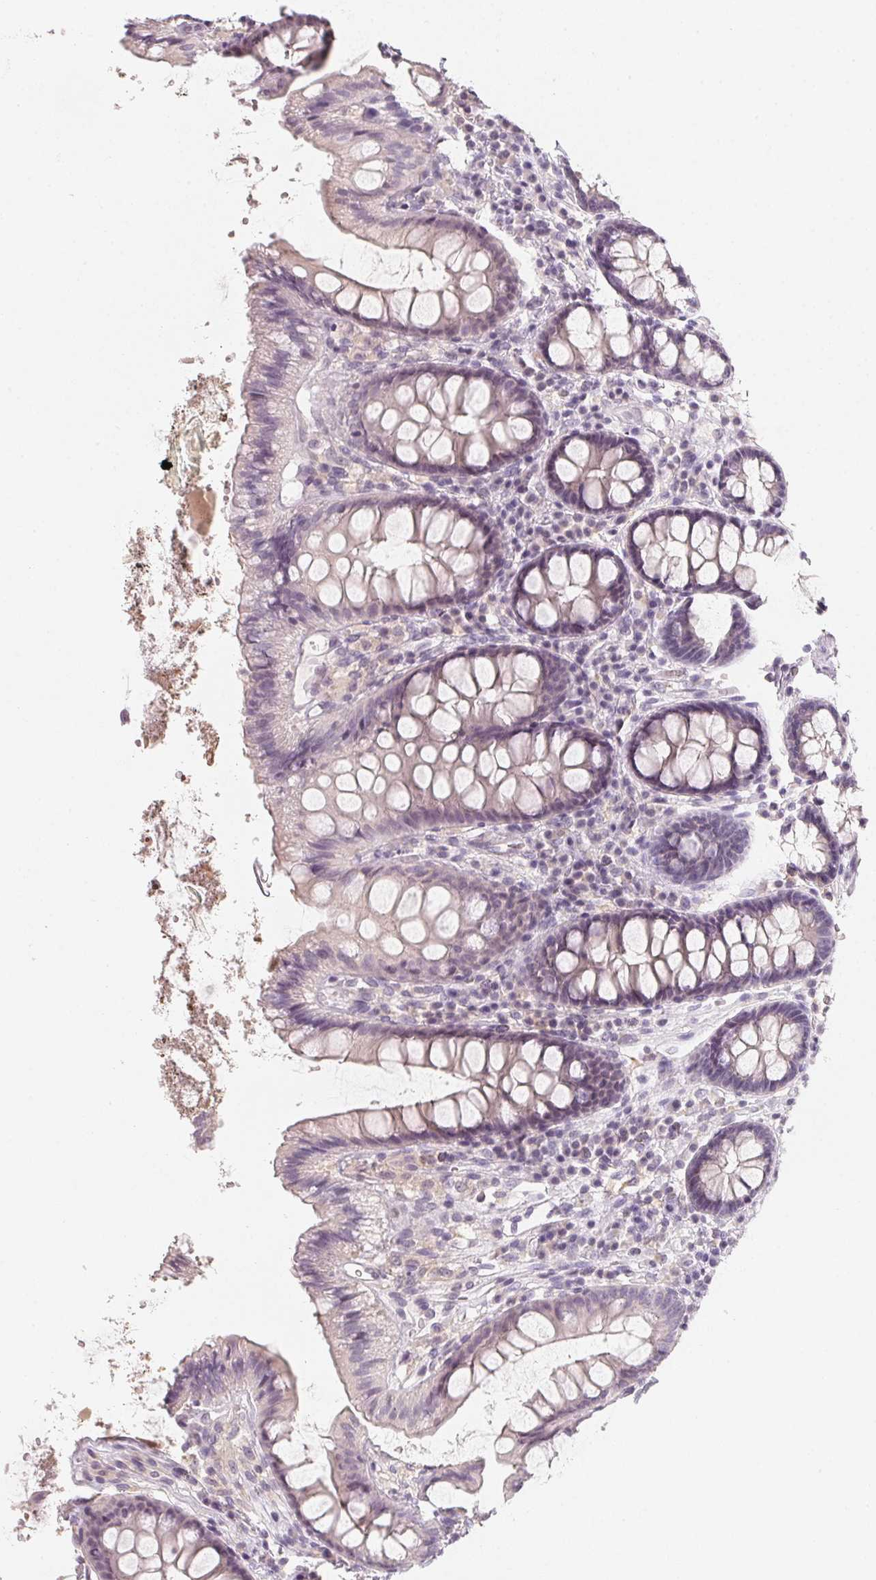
{"staining": {"intensity": "negative", "quantity": "none", "location": "none"}, "tissue": "colon", "cell_type": "Endothelial cells", "image_type": "normal", "snomed": [{"axis": "morphology", "description": "Normal tissue, NOS"}, {"axis": "topography", "description": "Colon"}], "caption": "High power microscopy histopathology image of an IHC histopathology image of normal colon, revealing no significant staining in endothelial cells. The staining was performed using DAB (3,3'-diaminobenzidine) to visualize the protein expression in brown, while the nuclei were stained in blue with hematoxylin (Magnification: 20x).", "gene": "CFAP276", "patient": {"sex": "male", "age": 84}}